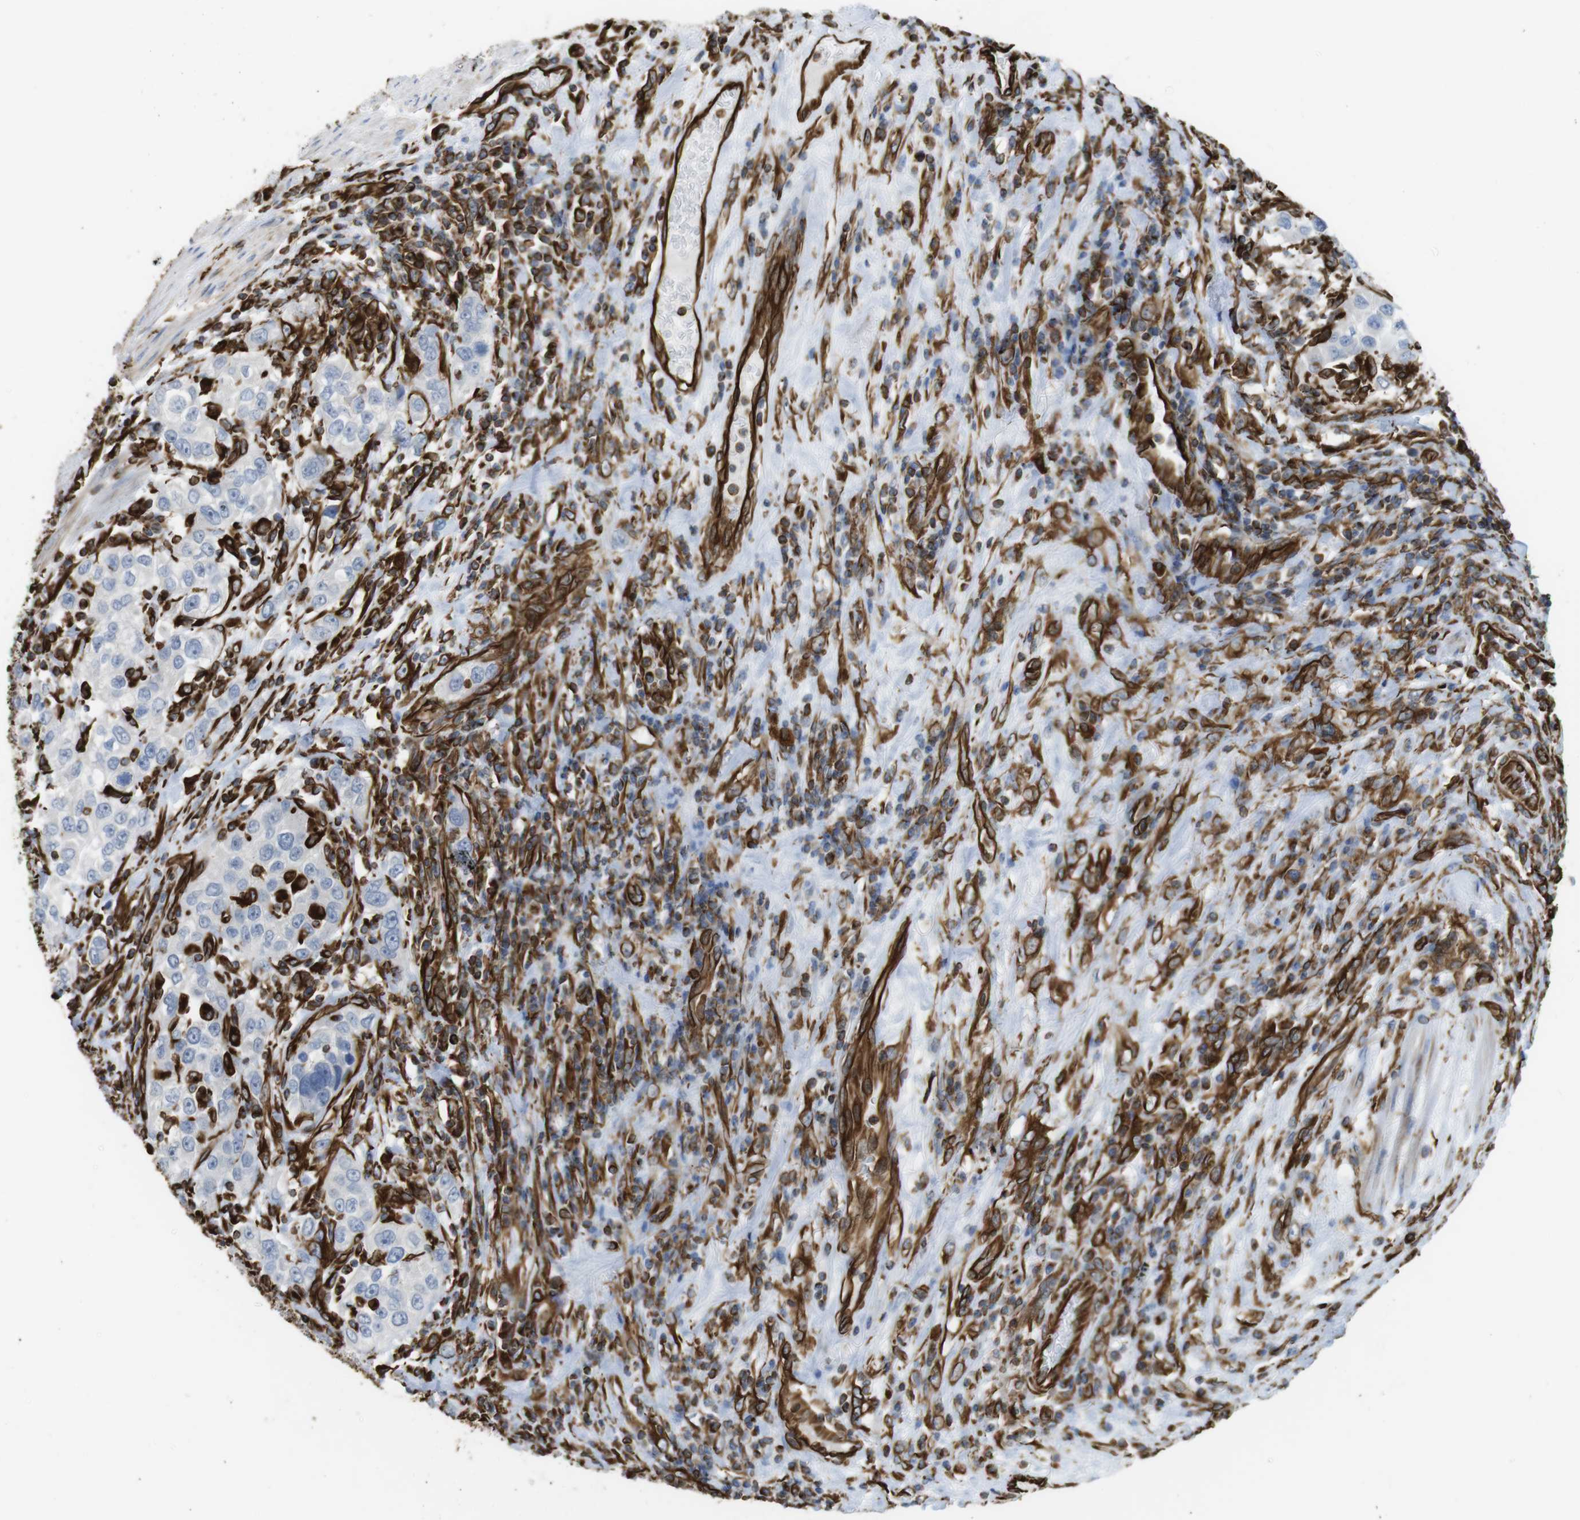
{"staining": {"intensity": "negative", "quantity": "none", "location": "none"}, "tissue": "urothelial cancer", "cell_type": "Tumor cells", "image_type": "cancer", "snomed": [{"axis": "morphology", "description": "Urothelial carcinoma, High grade"}, {"axis": "topography", "description": "Urinary bladder"}], "caption": "Immunohistochemistry (IHC) of urothelial carcinoma (high-grade) exhibits no staining in tumor cells.", "gene": "RALGPS1", "patient": {"sex": "female", "age": 80}}